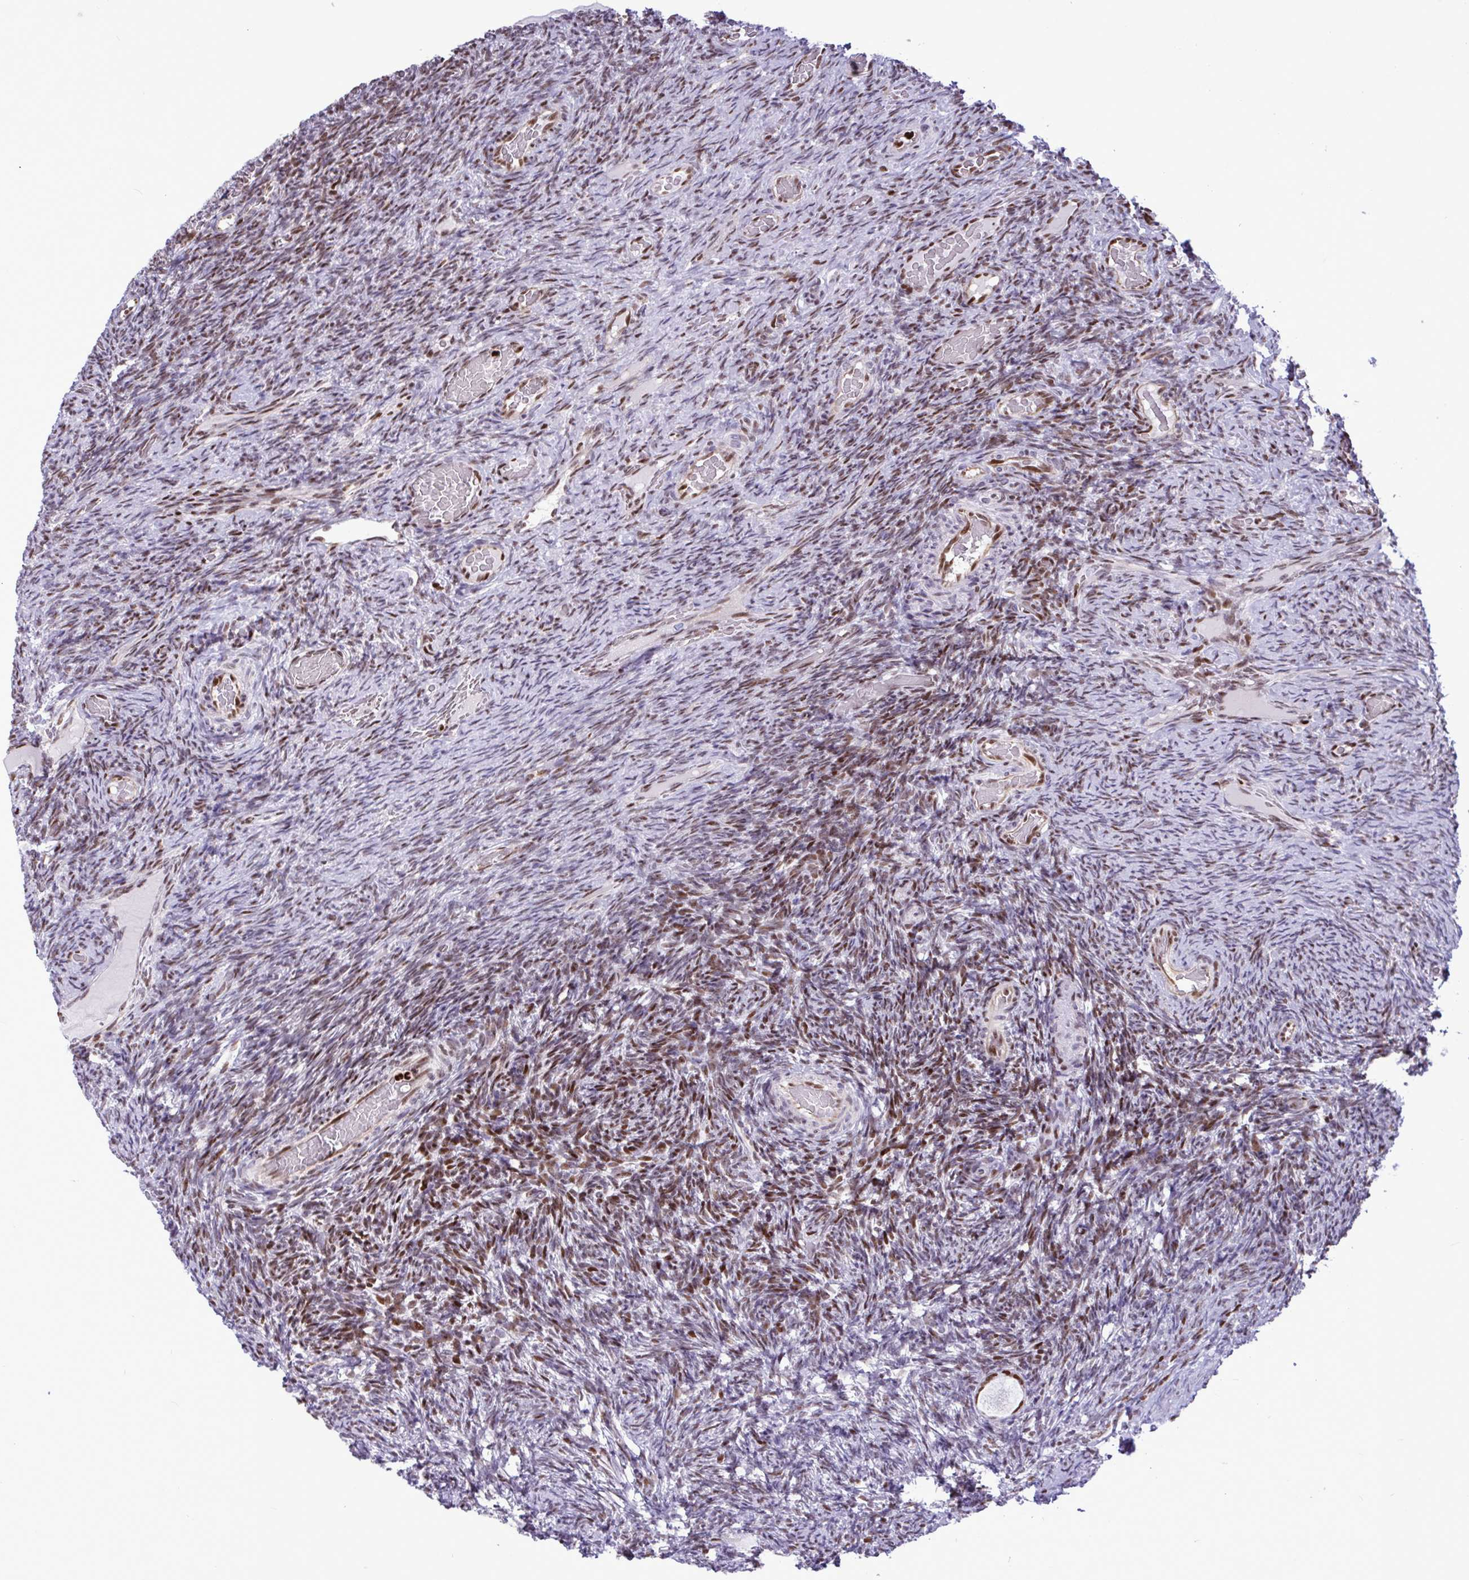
{"staining": {"intensity": "moderate", "quantity": ">75%", "location": "nuclear"}, "tissue": "ovary", "cell_type": "Follicle cells", "image_type": "normal", "snomed": [{"axis": "morphology", "description": "Normal tissue, NOS"}, {"axis": "topography", "description": "Ovary"}], "caption": "The immunohistochemical stain labels moderate nuclear staining in follicle cells of benign ovary.", "gene": "HMGB2", "patient": {"sex": "female", "age": 34}}